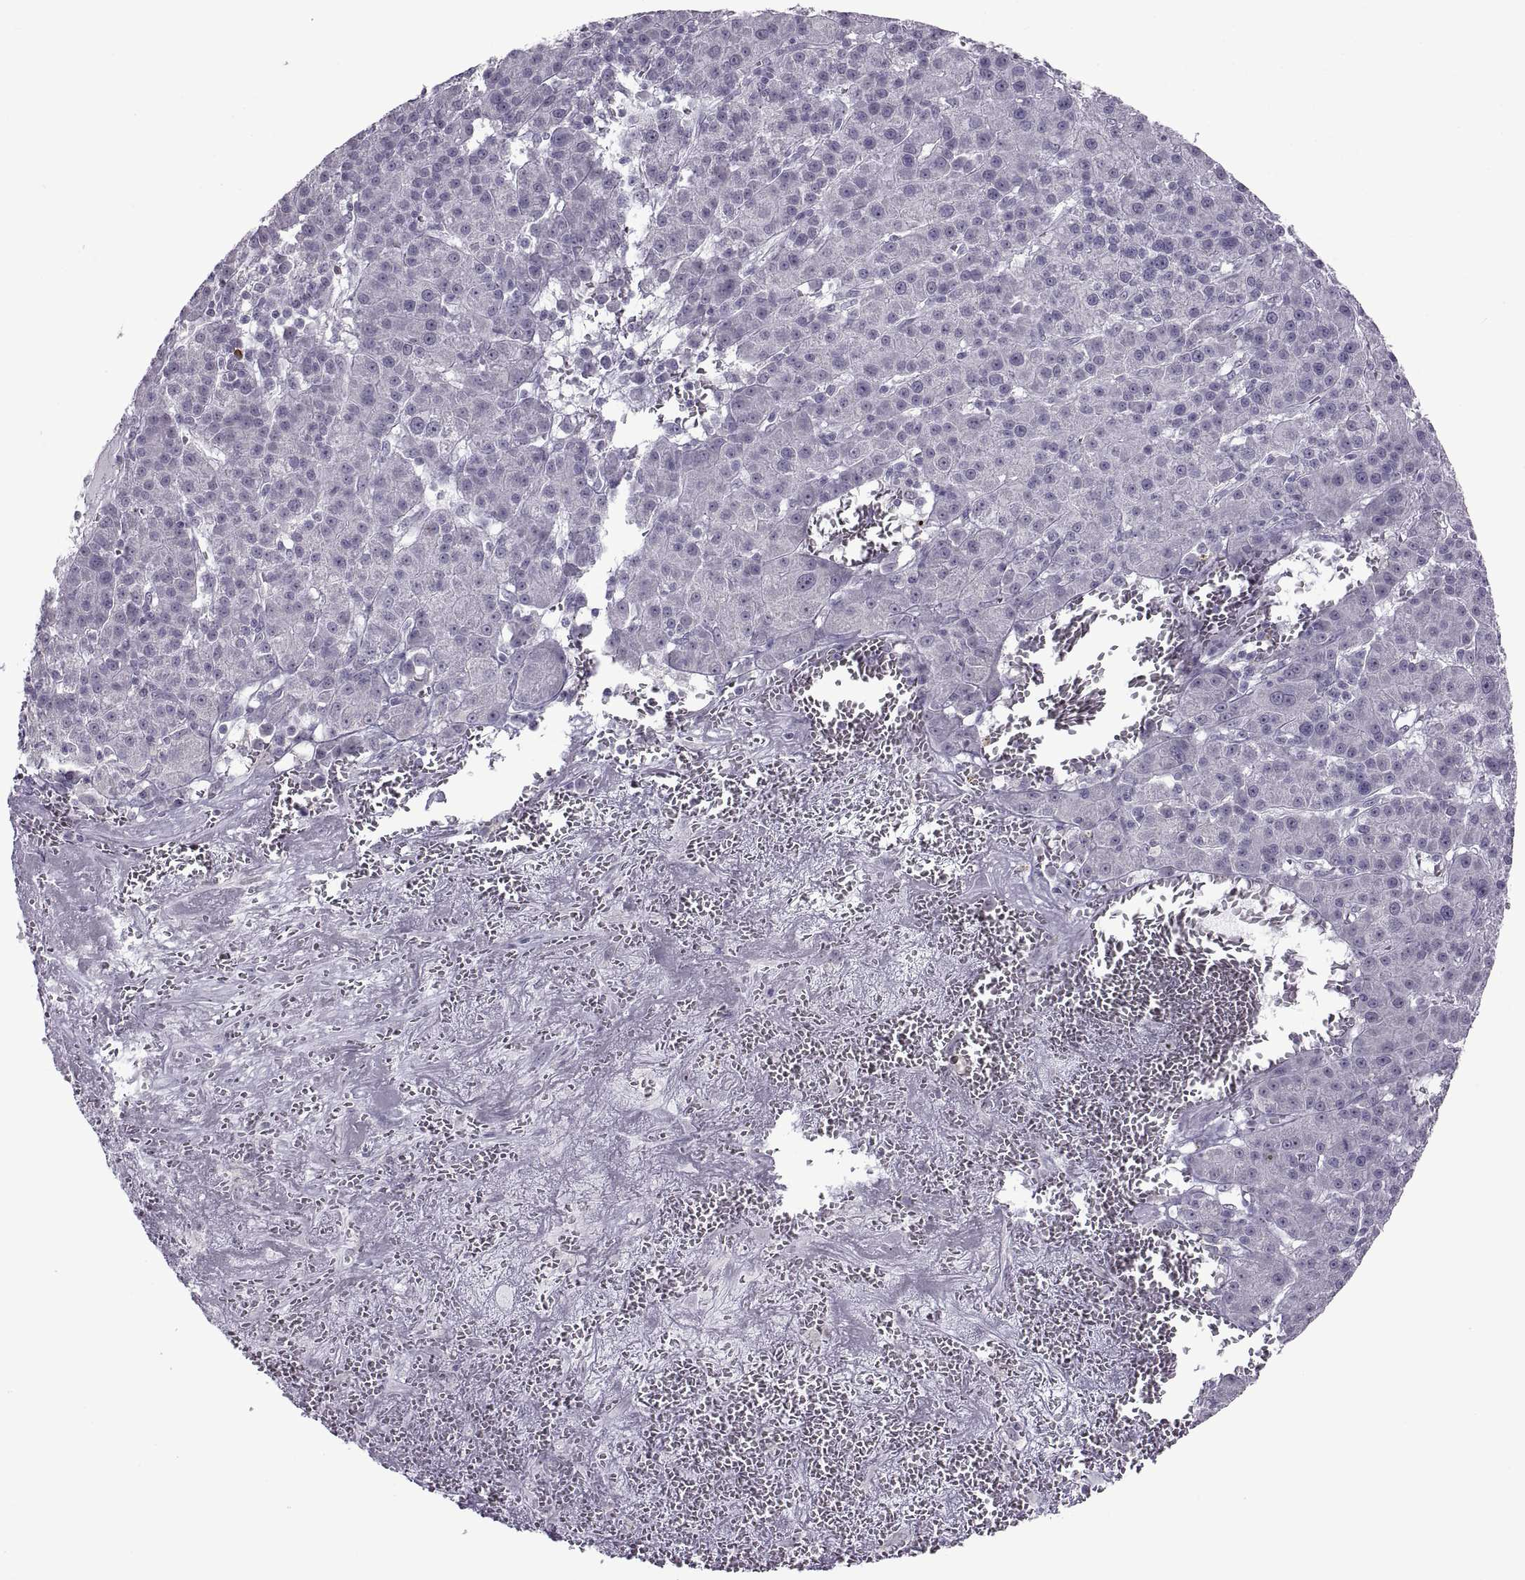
{"staining": {"intensity": "negative", "quantity": "none", "location": "none"}, "tissue": "liver cancer", "cell_type": "Tumor cells", "image_type": "cancer", "snomed": [{"axis": "morphology", "description": "Carcinoma, Hepatocellular, NOS"}, {"axis": "topography", "description": "Liver"}], "caption": "IHC micrograph of liver cancer (hepatocellular carcinoma) stained for a protein (brown), which displays no expression in tumor cells. (DAB immunohistochemistry (IHC) visualized using brightfield microscopy, high magnification).", "gene": "ASIC2", "patient": {"sex": "female", "age": 60}}